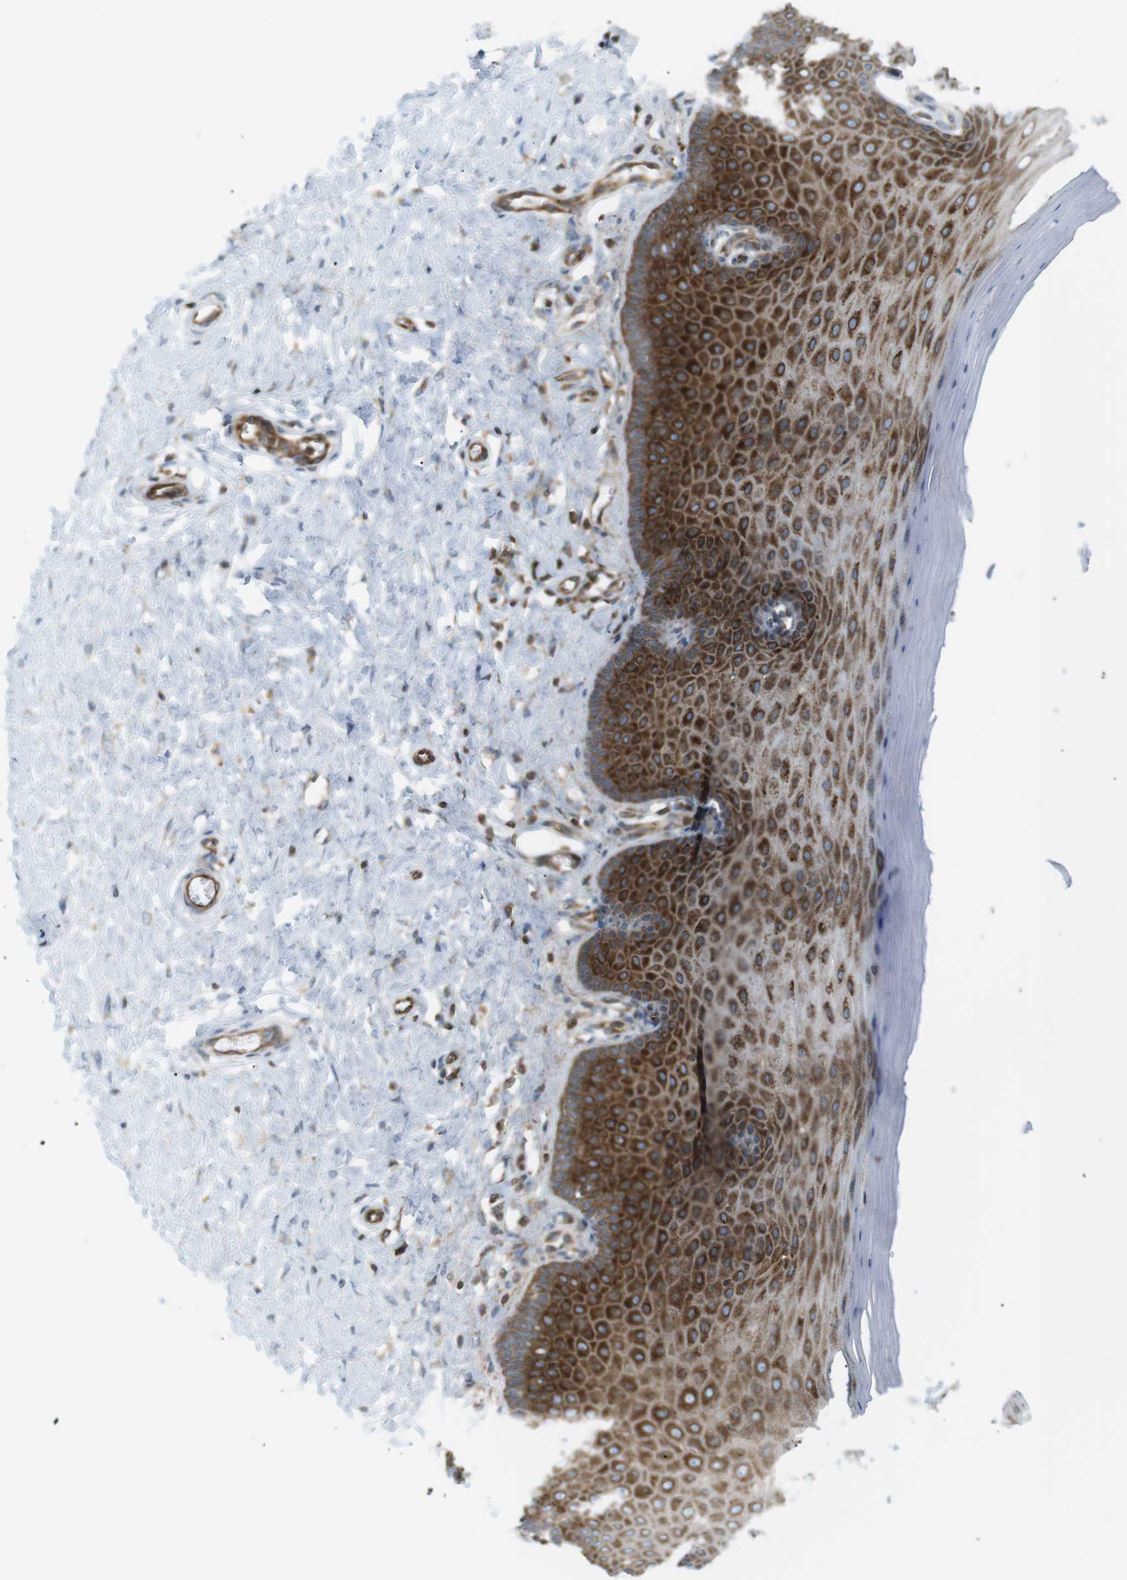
{"staining": {"intensity": "strong", "quantity": ">75%", "location": "cytoplasmic/membranous"}, "tissue": "cervix", "cell_type": "Squamous epithelial cells", "image_type": "normal", "snomed": [{"axis": "morphology", "description": "Normal tissue, NOS"}, {"axis": "topography", "description": "Cervix"}], "caption": "Immunohistochemistry photomicrograph of unremarkable cervix: human cervix stained using IHC exhibits high levels of strong protein expression localized specifically in the cytoplasmic/membranous of squamous epithelial cells, appearing as a cytoplasmic/membranous brown color.", "gene": "FLII", "patient": {"sex": "female", "age": 55}}